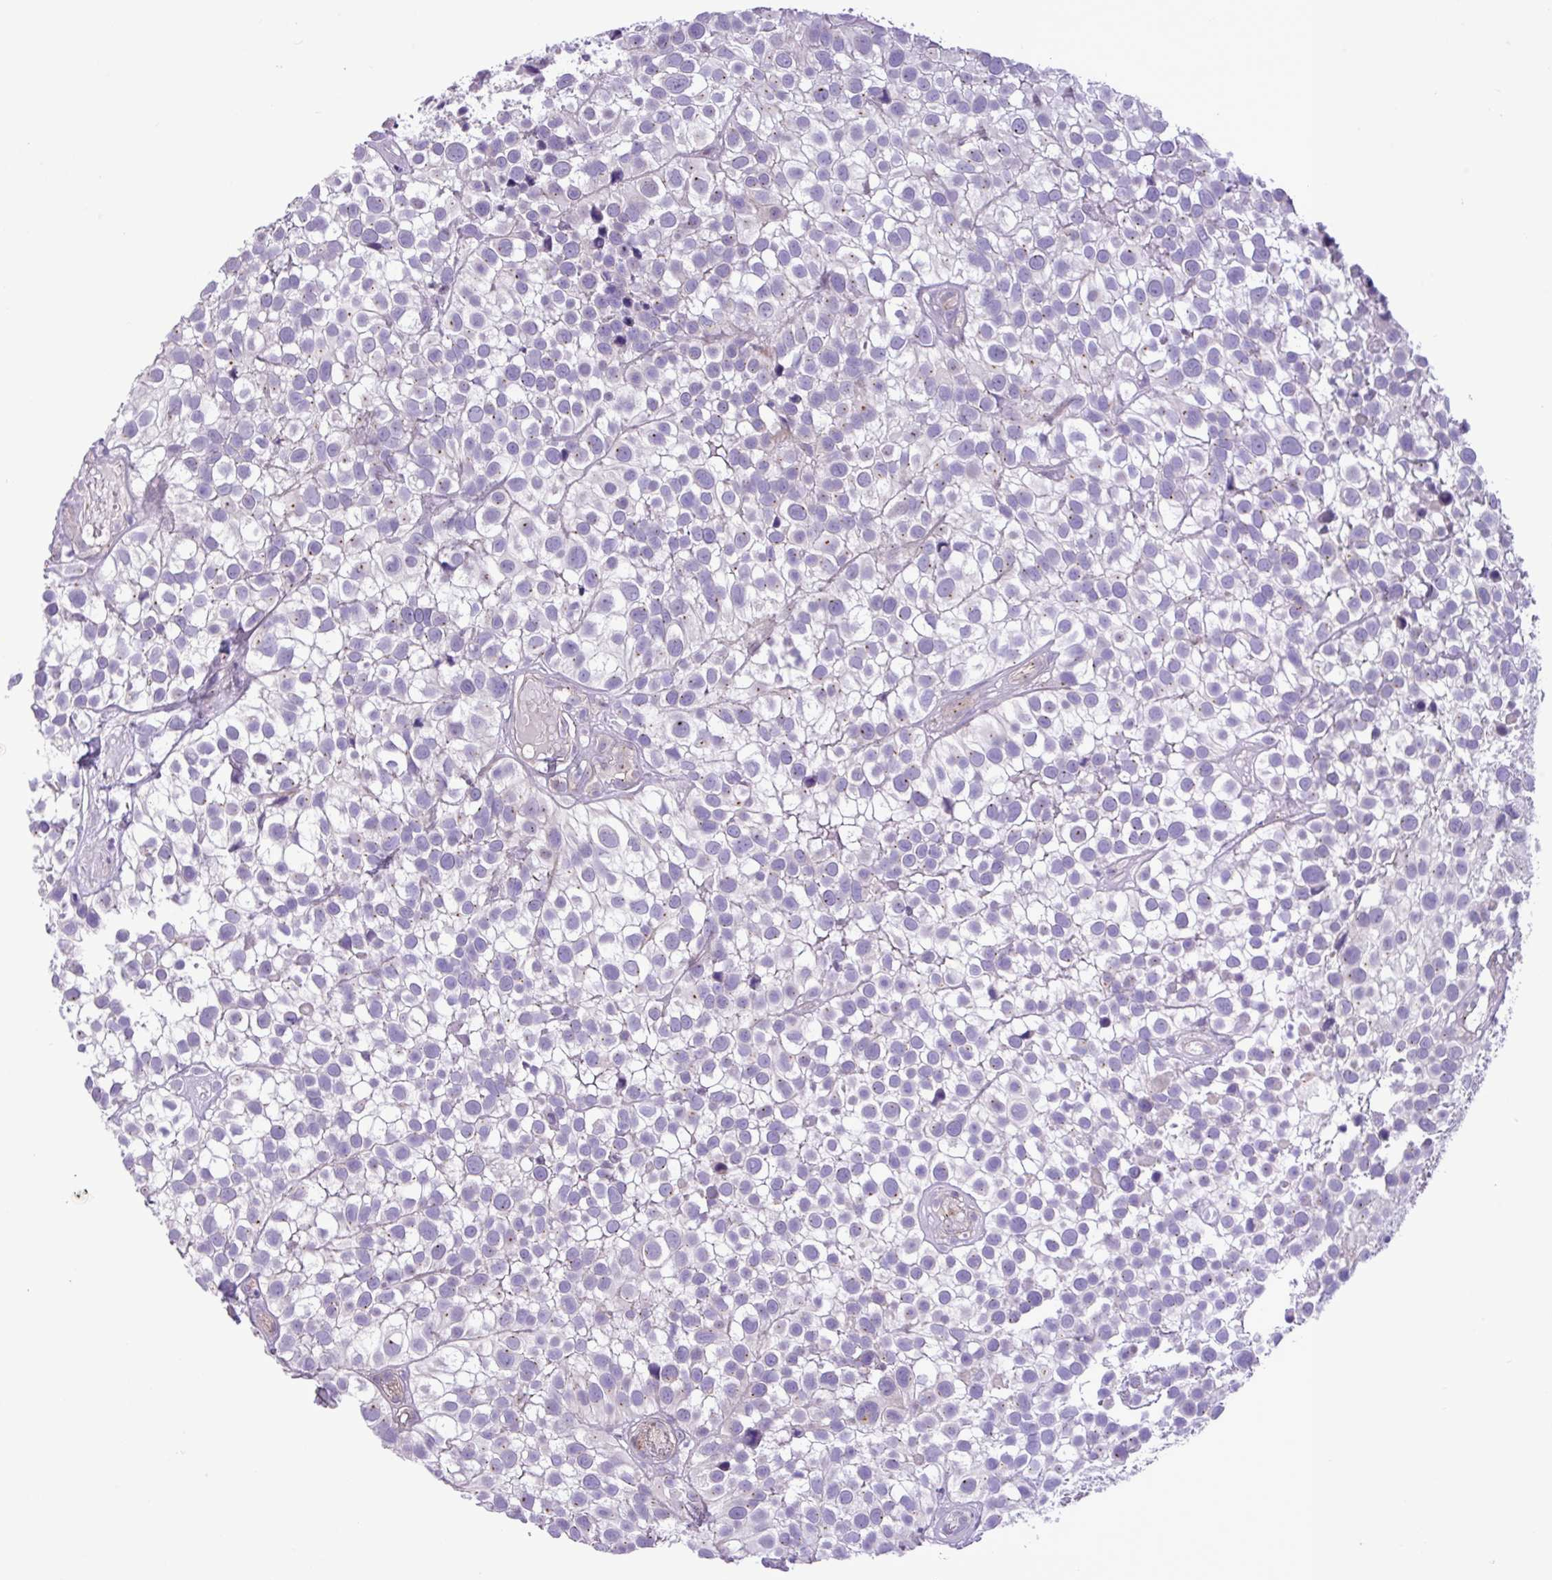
{"staining": {"intensity": "negative", "quantity": "none", "location": "none"}, "tissue": "urothelial cancer", "cell_type": "Tumor cells", "image_type": "cancer", "snomed": [{"axis": "morphology", "description": "Urothelial carcinoma, High grade"}, {"axis": "topography", "description": "Urinary bladder"}], "caption": "Immunohistochemistry of high-grade urothelial carcinoma exhibits no staining in tumor cells.", "gene": "SPINK8", "patient": {"sex": "male", "age": 56}}